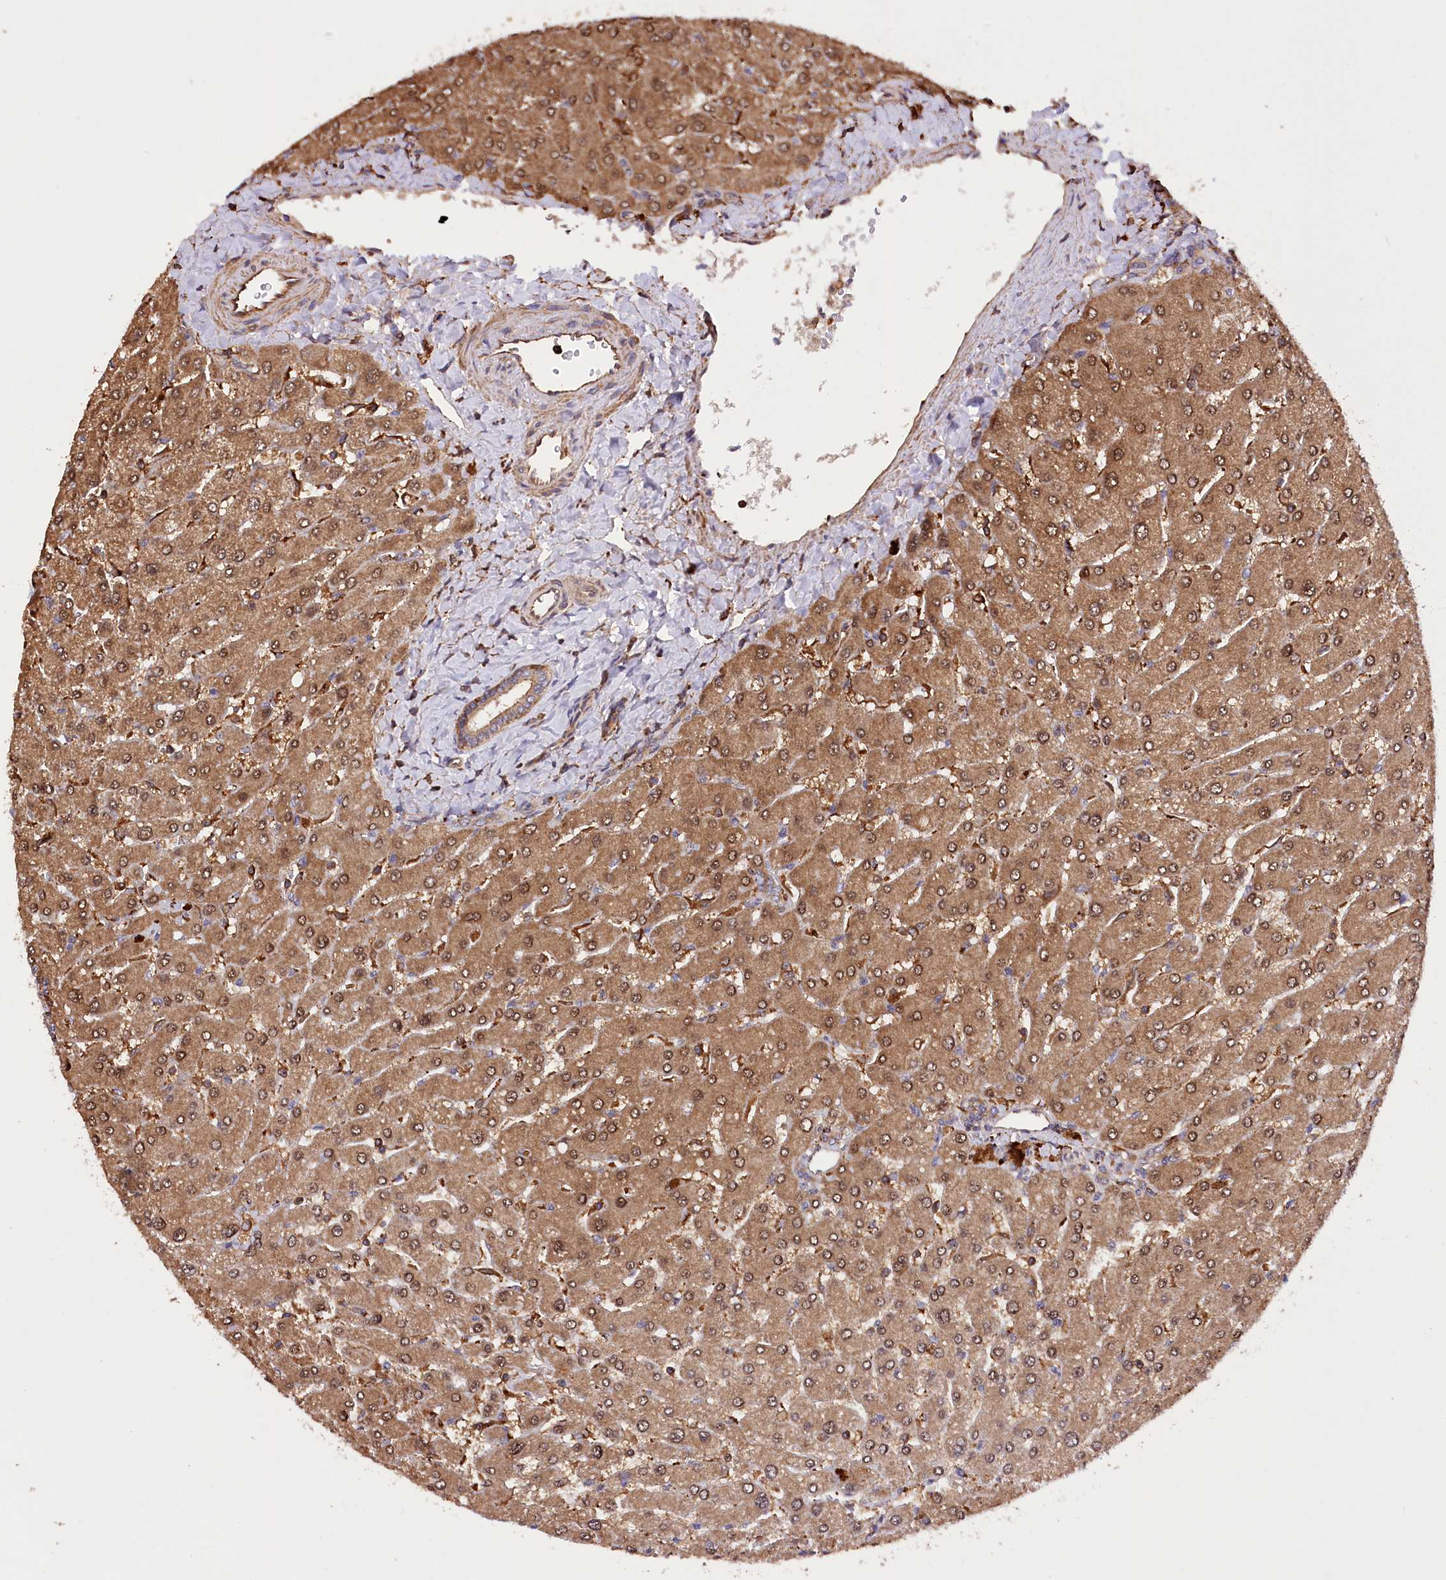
{"staining": {"intensity": "weak", "quantity": "25%-75%", "location": "cytoplasmic/membranous"}, "tissue": "liver", "cell_type": "Cholangiocytes", "image_type": "normal", "snomed": [{"axis": "morphology", "description": "Normal tissue, NOS"}, {"axis": "topography", "description": "Liver"}], "caption": "Immunohistochemical staining of unremarkable liver exhibits weak cytoplasmic/membranous protein positivity in about 25%-75% of cholangiocytes.", "gene": "DPP3", "patient": {"sex": "male", "age": 55}}